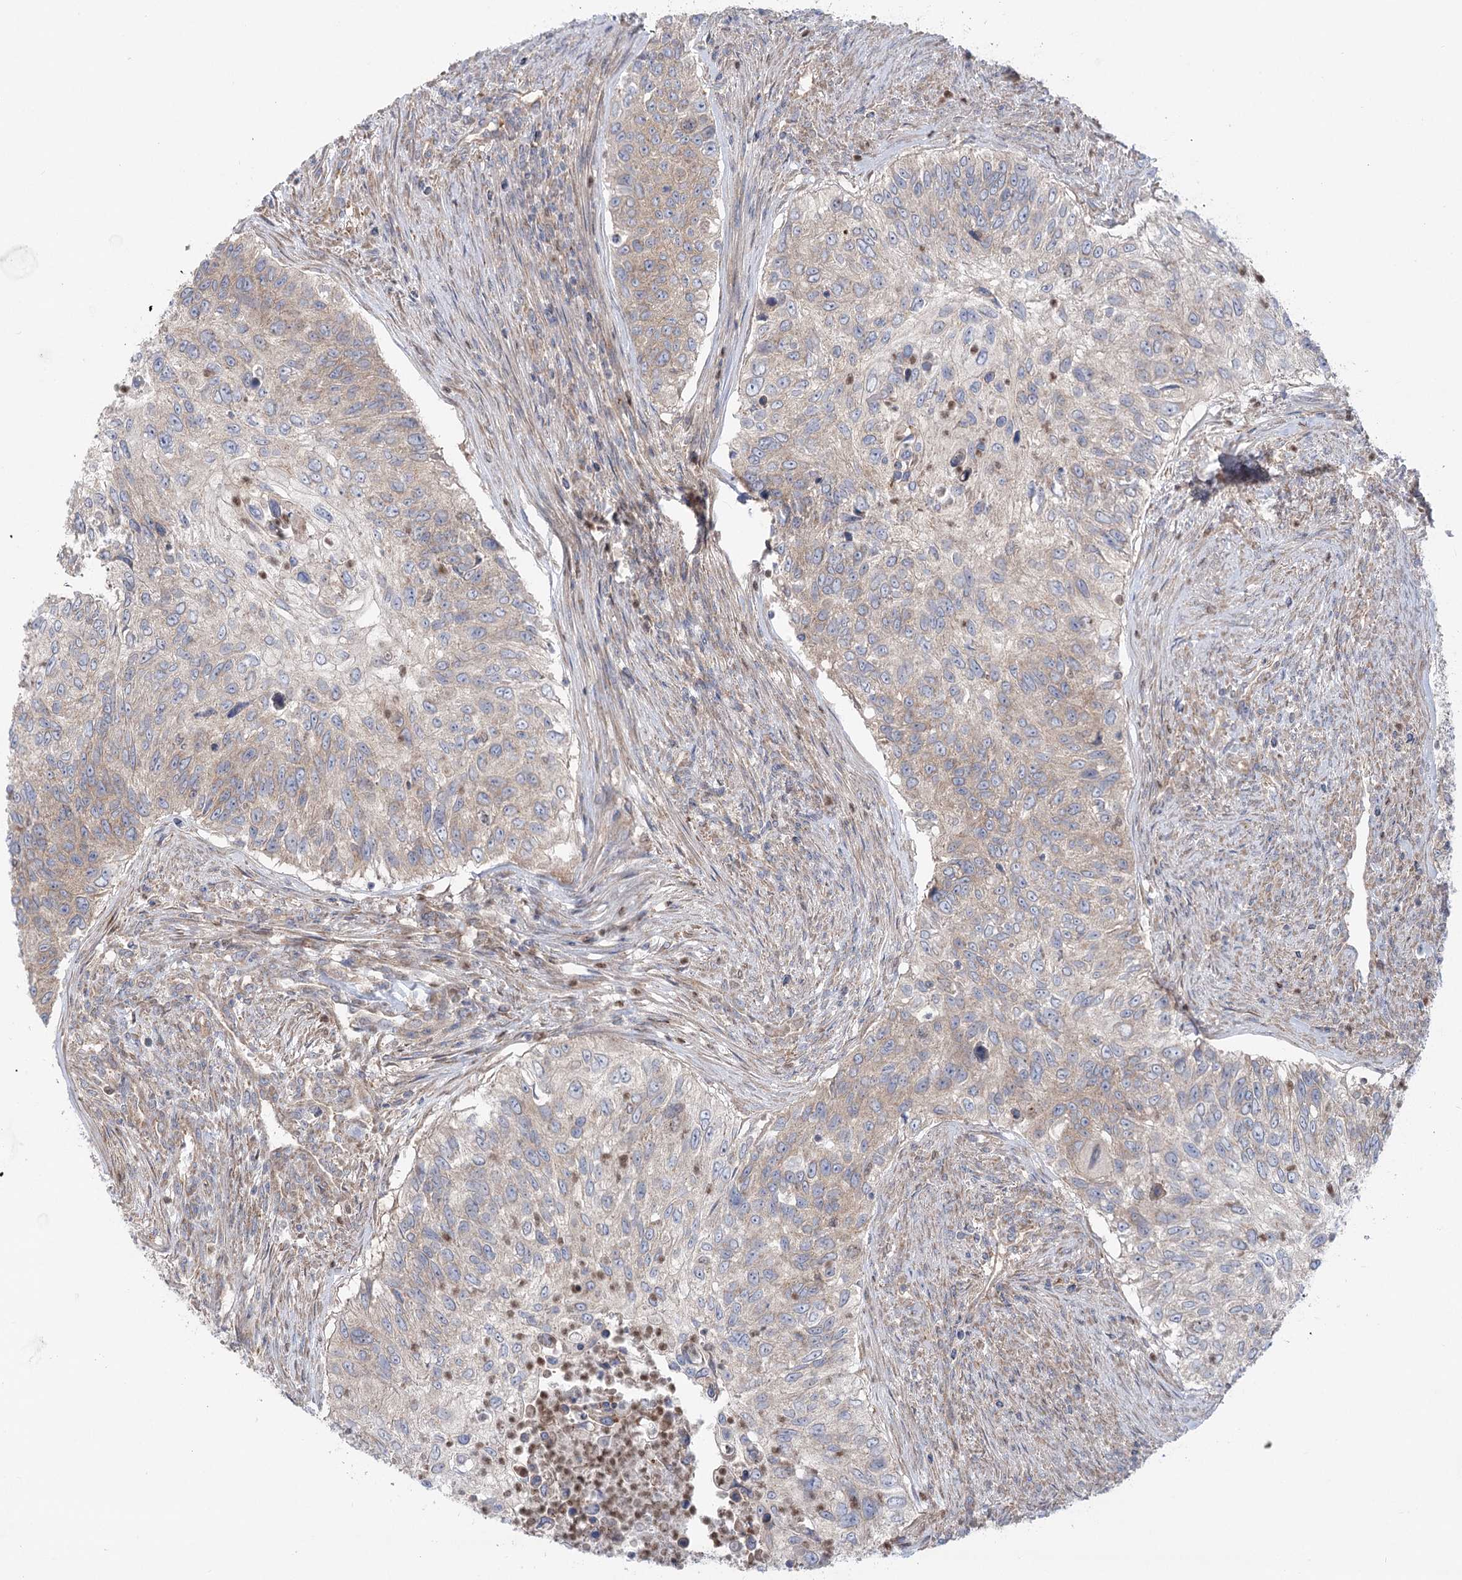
{"staining": {"intensity": "weak", "quantity": "25%-75%", "location": "cytoplasmic/membranous"}, "tissue": "urothelial cancer", "cell_type": "Tumor cells", "image_type": "cancer", "snomed": [{"axis": "morphology", "description": "Urothelial carcinoma, High grade"}, {"axis": "topography", "description": "Urinary bladder"}], "caption": "Human urothelial carcinoma (high-grade) stained with a protein marker reveals weak staining in tumor cells.", "gene": "SCN11A", "patient": {"sex": "female", "age": 60}}